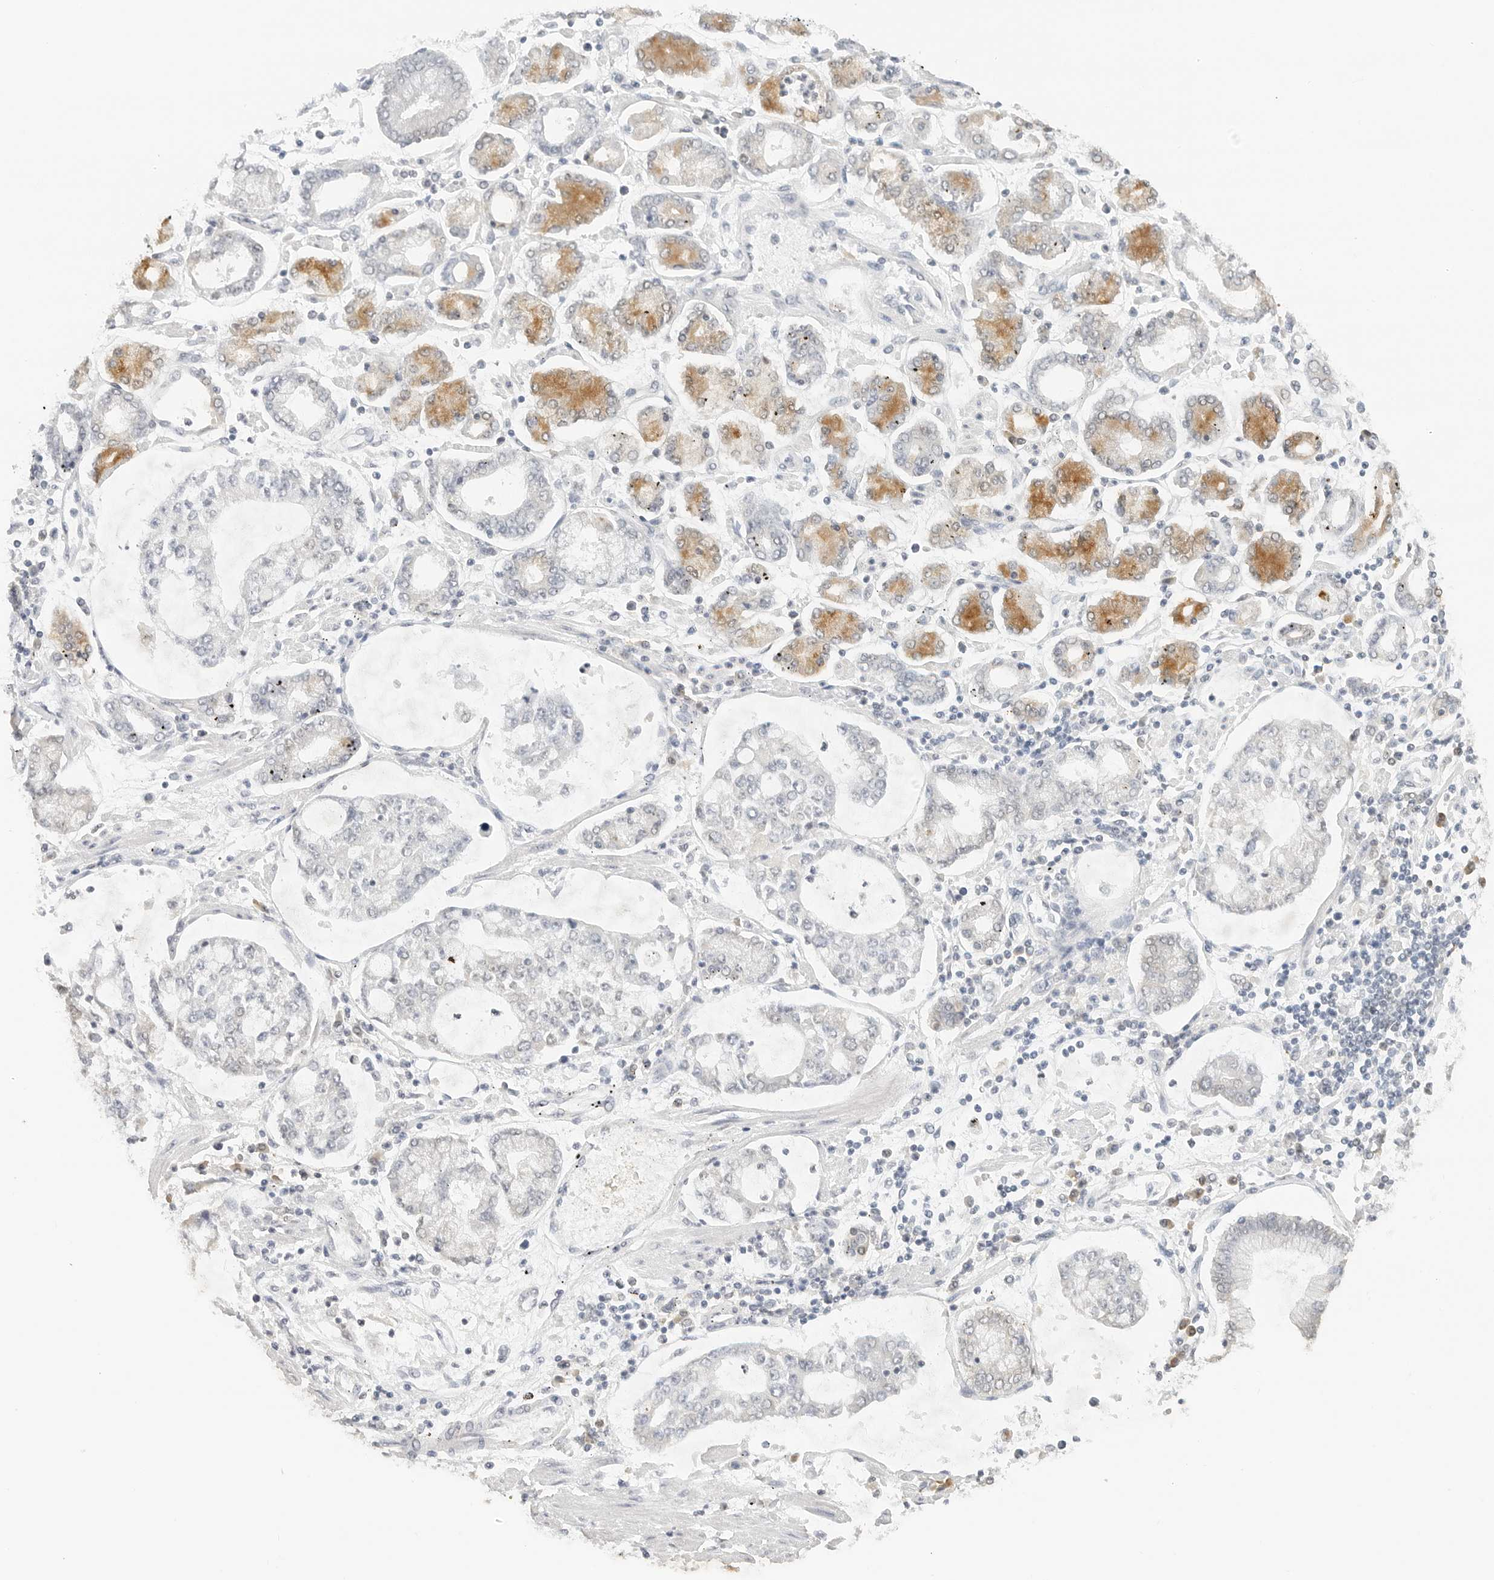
{"staining": {"intensity": "negative", "quantity": "none", "location": "none"}, "tissue": "stomach cancer", "cell_type": "Tumor cells", "image_type": "cancer", "snomed": [{"axis": "morphology", "description": "Adenocarcinoma, NOS"}, {"axis": "topography", "description": "Stomach"}], "caption": "High magnification brightfield microscopy of stomach cancer (adenocarcinoma) stained with DAB (3,3'-diaminobenzidine) (brown) and counterstained with hematoxylin (blue): tumor cells show no significant positivity.", "gene": "NEO1", "patient": {"sex": "male", "age": 76}}